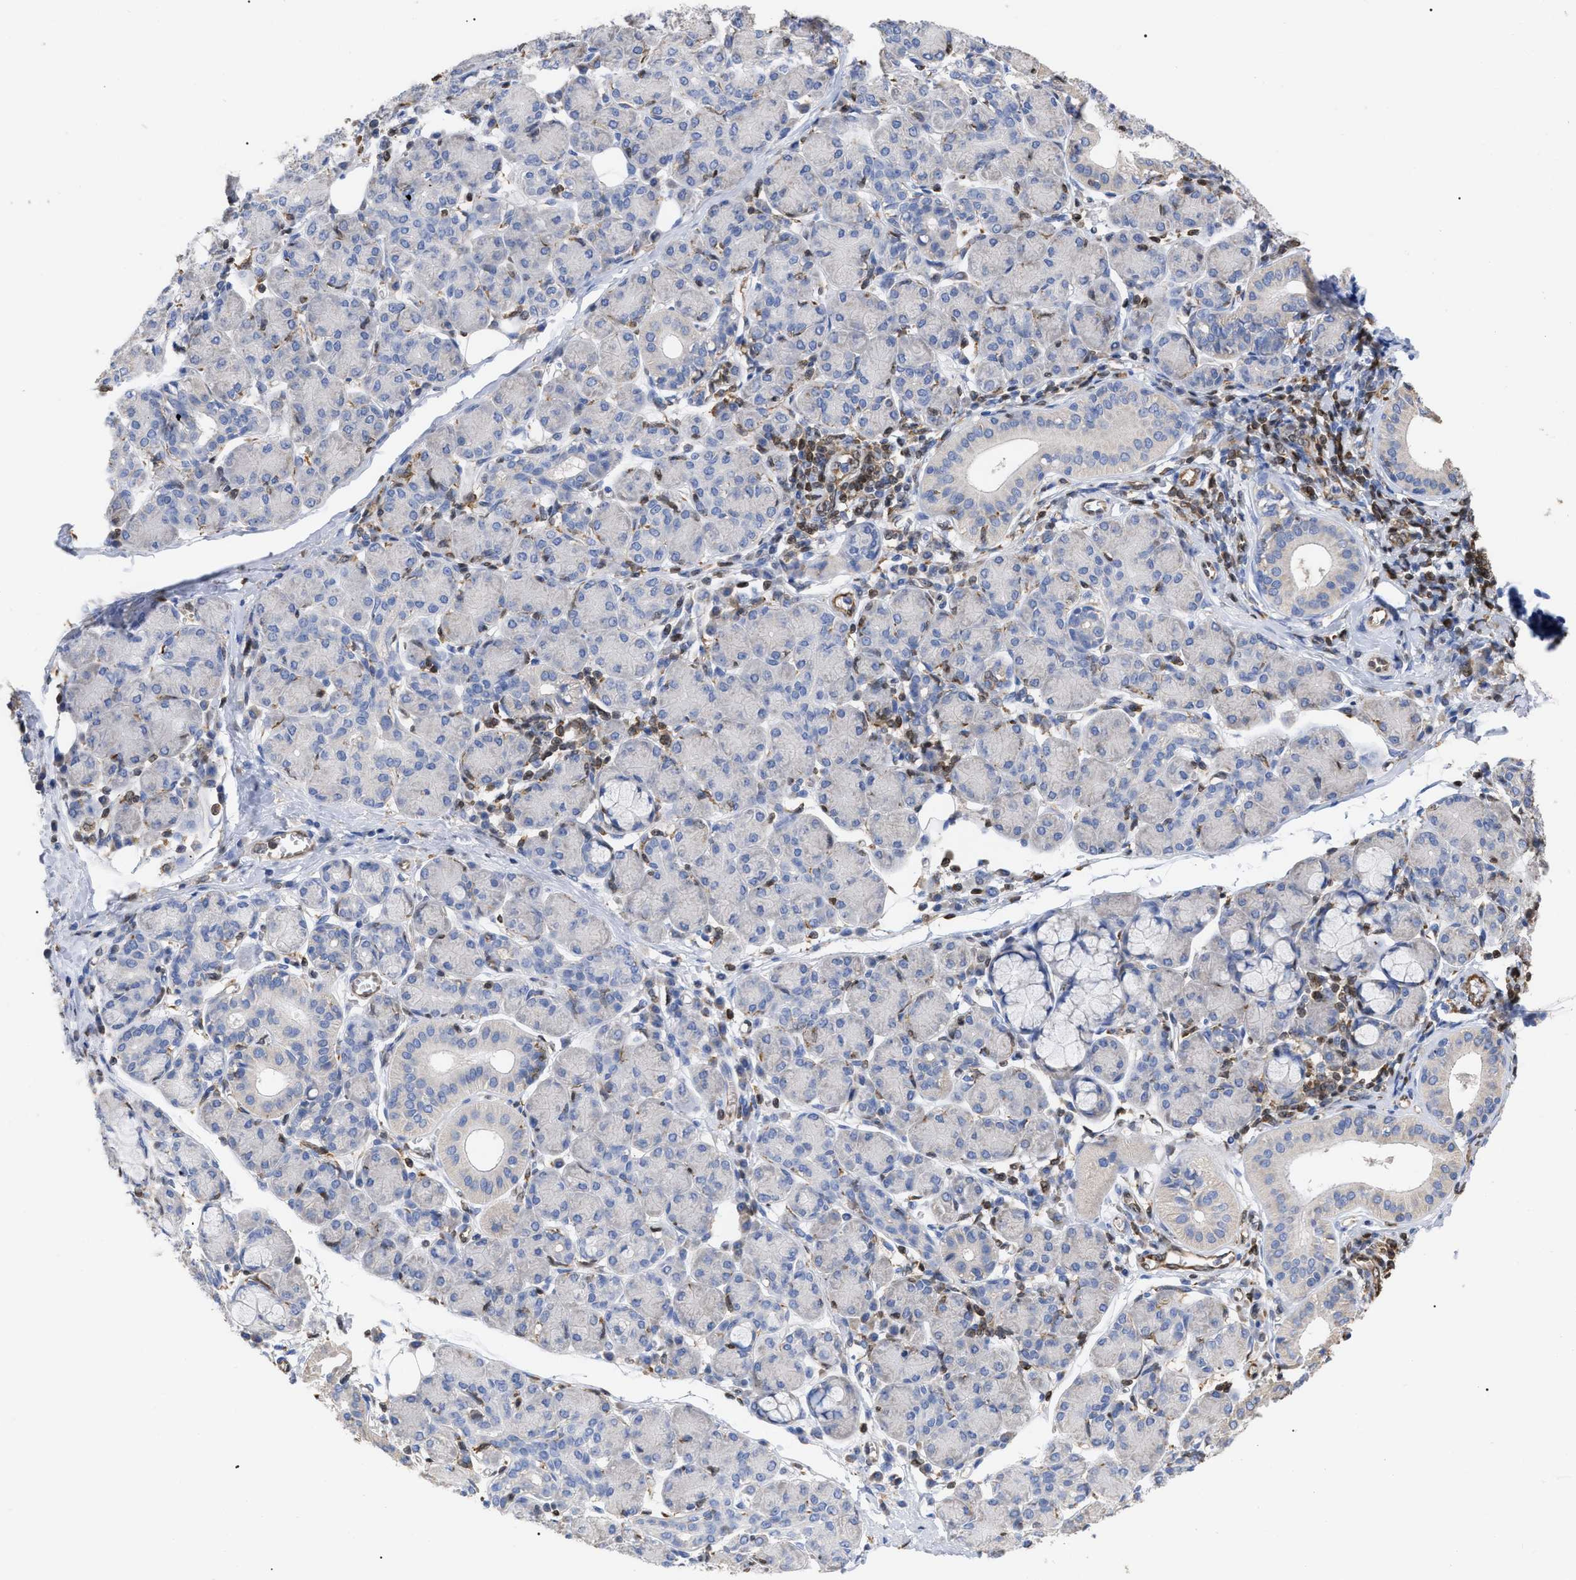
{"staining": {"intensity": "negative", "quantity": "none", "location": "none"}, "tissue": "salivary gland", "cell_type": "Glandular cells", "image_type": "normal", "snomed": [{"axis": "morphology", "description": "Normal tissue, NOS"}, {"axis": "morphology", "description": "Inflammation, NOS"}, {"axis": "topography", "description": "Lymph node"}, {"axis": "topography", "description": "Salivary gland"}], "caption": "The immunohistochemistry (IHC) micrograph has no significant staining in glandular cells of salivary gland. (Brightfield microscopy of DAB (3,3'-diaminobenzidine) immunohistochemistry at high magnification).", "gene": "GIMAP4", "patient": {"sex": "male", "age": 3}}